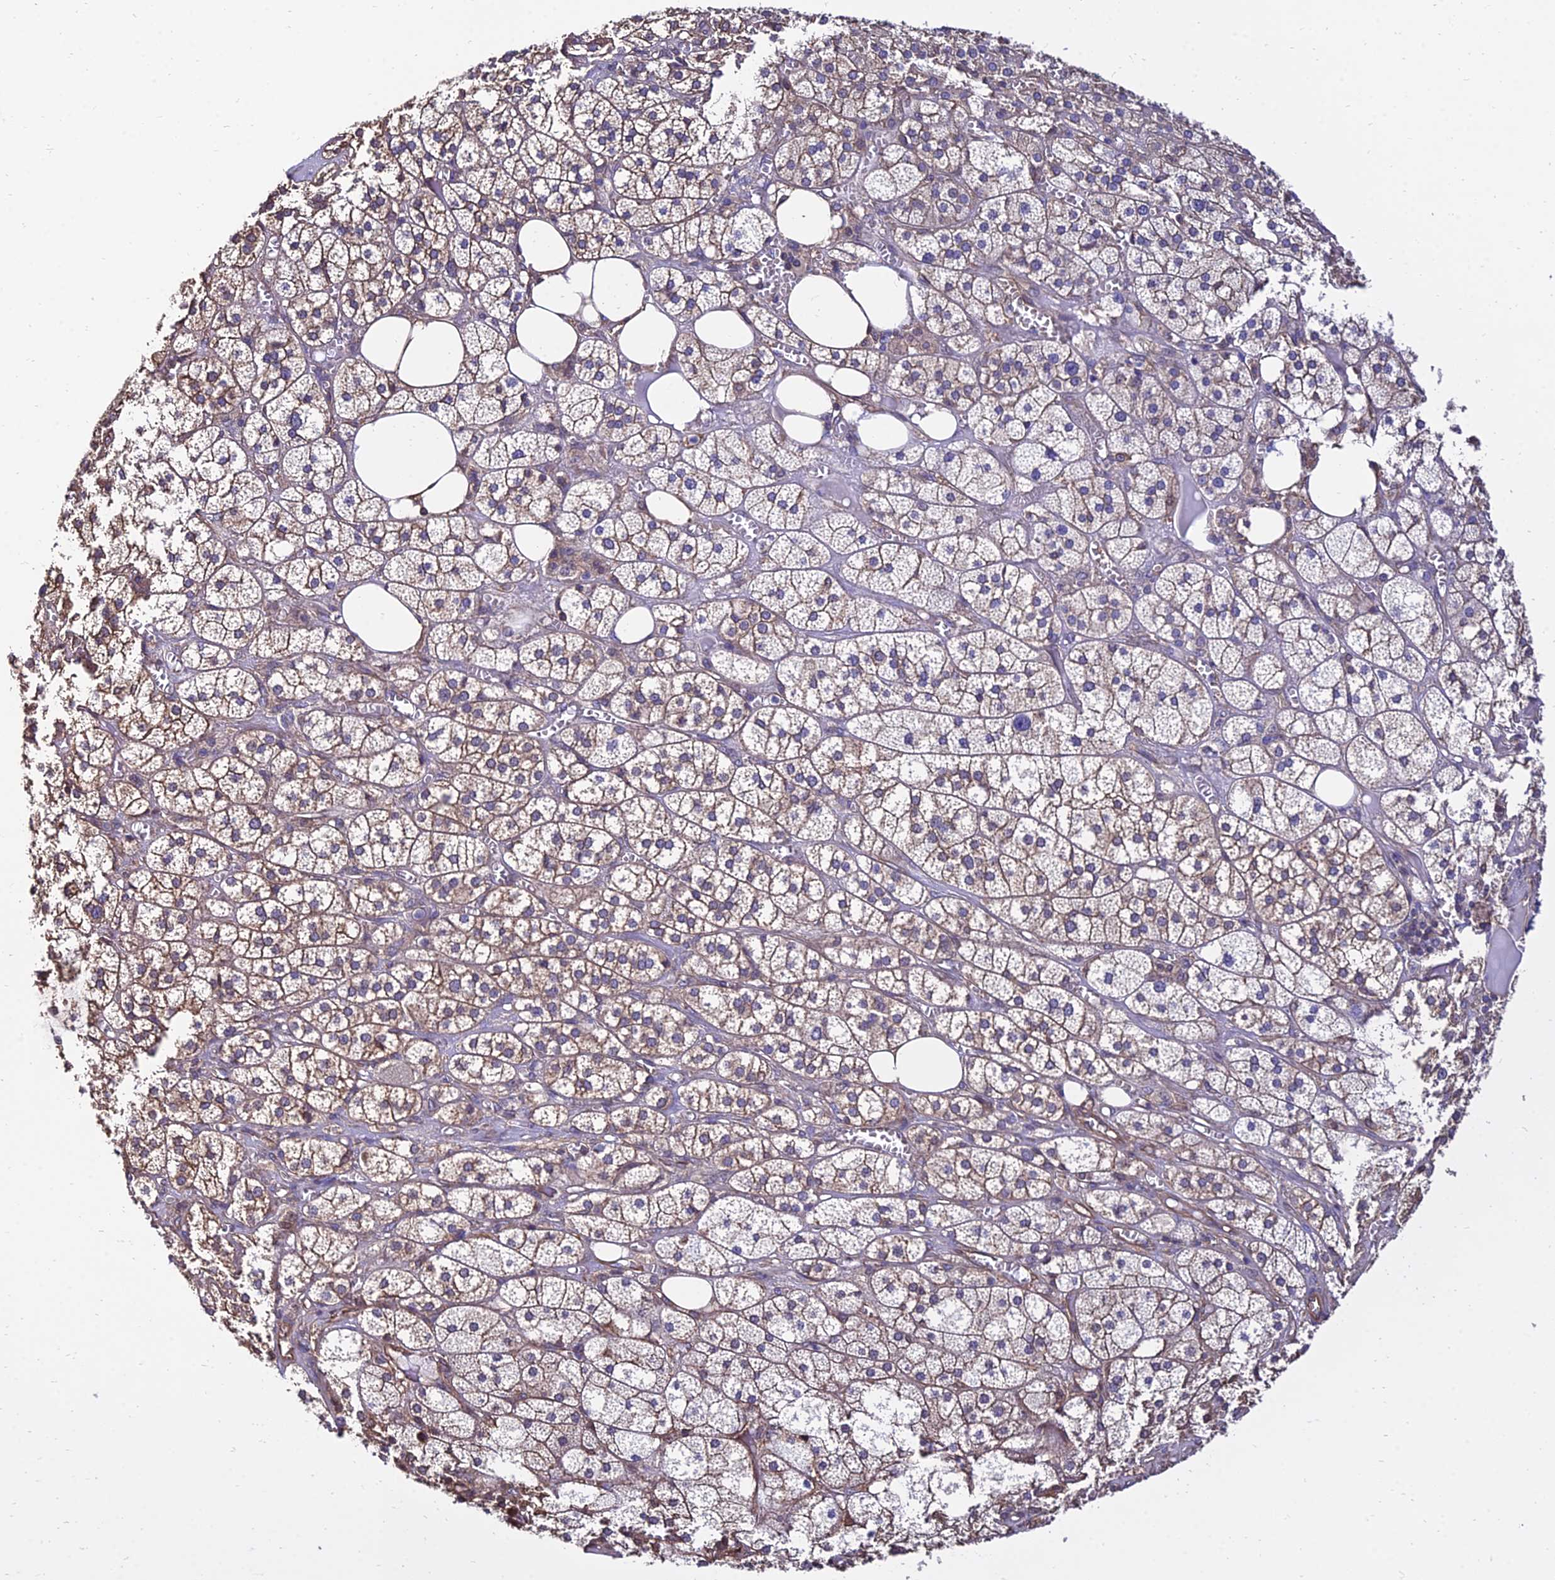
{"staining": {"intensity": "weak", "quantity": ">75%", "location": "cytoplasmic/membranous"}, "tissue": "adrenal gland", "cell_type": "Glandular cells", "image_type": "normal", "snomed": [{"axis": "morphology", "description": "Normal tissue, NOS"}, {"axis": "topography", "description": "Adrenal gland"}], "caption": "Unremarkable adrenal gland exhibits weak cytoplasmic/membranous staining in approximately >75% of glandular cells Nuclei are stained in blue..", "gene": "CALM1", "patient": {"sex": "female", "age": 61}}